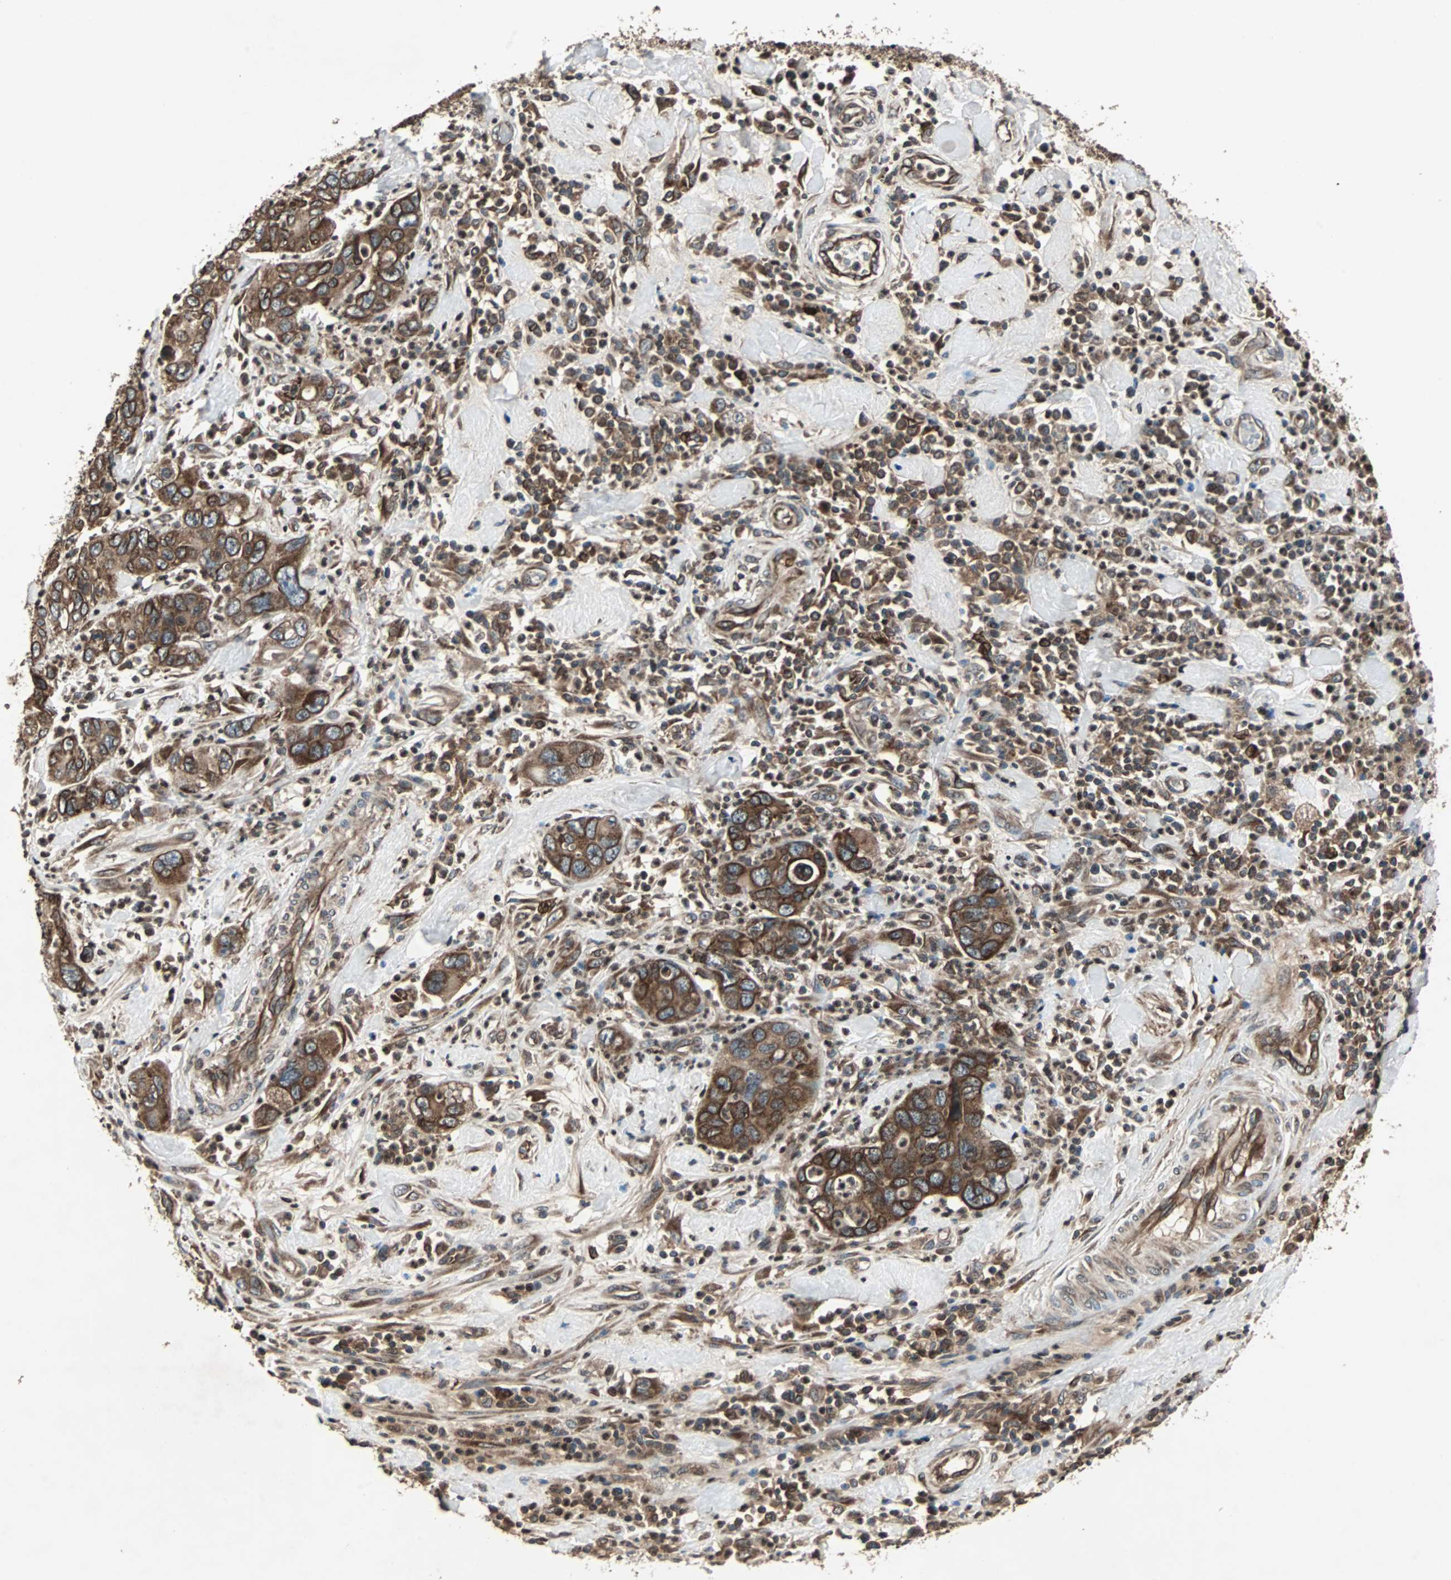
{"staining": {"intensity": "strong", "quantity": ">75%", "location": "cytoplasmic/membranous"}, "tissue": "pancreatic cancer", "cell_type": "Tumor cells", "image_type": "cancer", "snomed": [{"axis": "morphology", "description": "Adenocarcinoma, NOS"}, {"axis": "topography", "description": "Pancreas"}], "caption": "Strong cytoplasmic/membranous protein positivity is seen in about >75% of tumor cells in pancreatic cancer (adenocarcinoma).", "gene": "RAB7A", "patient": {"sex": "female", "age": 71}}